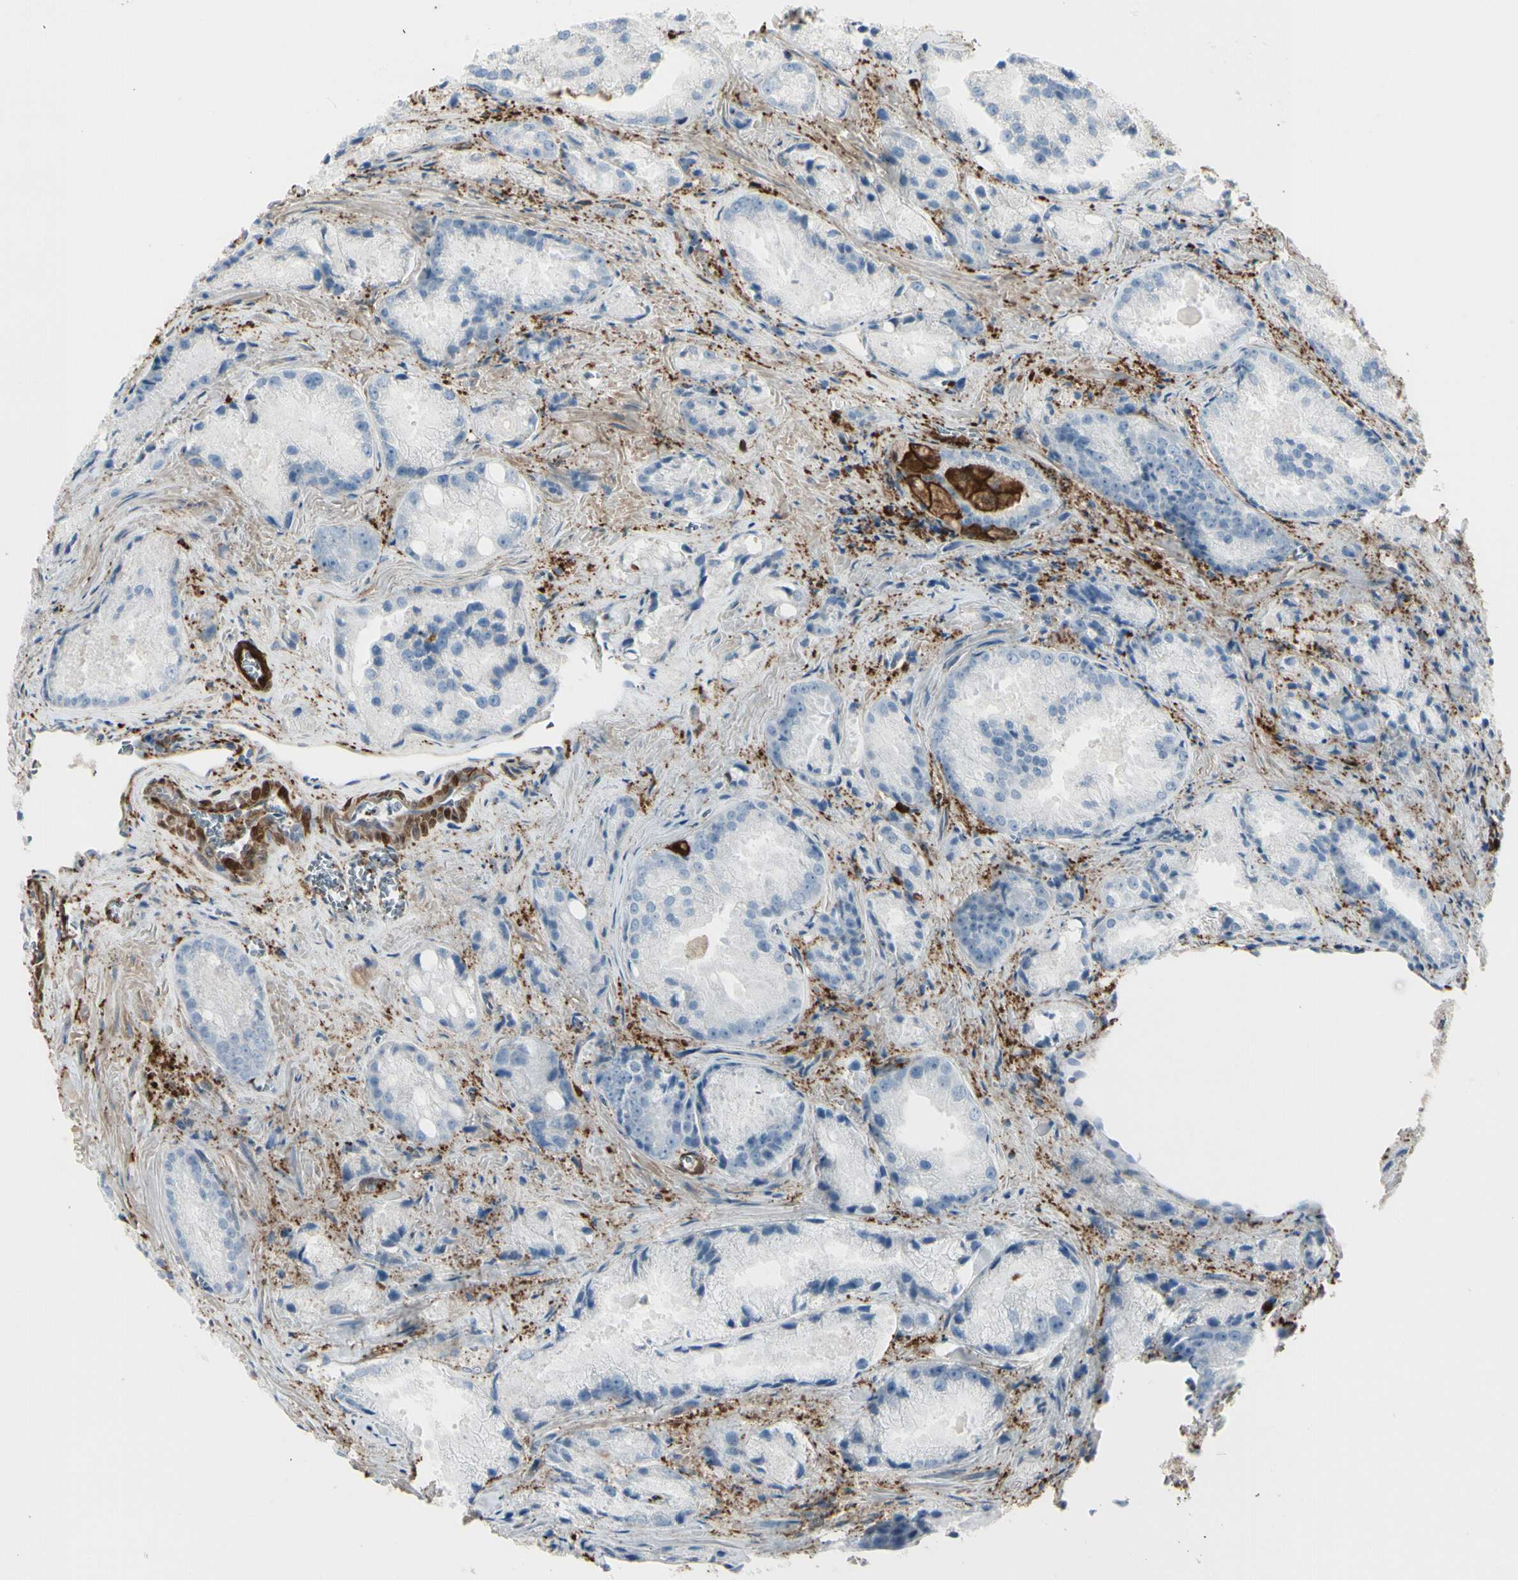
{"staining": {"intensity": "negative", "quantity": "none", "location": "none"}, "tissue": "prostate cancer", "cell_type": "Tumor cells", "image_type": "cancer", "snomed": [{"axis": "morphology", "description": "Adenocarcinoma, Low grade"}, {"axis": "topography", "description": "Prostate"}], "caption": "Tumor cells are negative for brown protein staining in prostate cancer.", "gene": "GSN", "patient": {"sex": "male", "age": 64}}